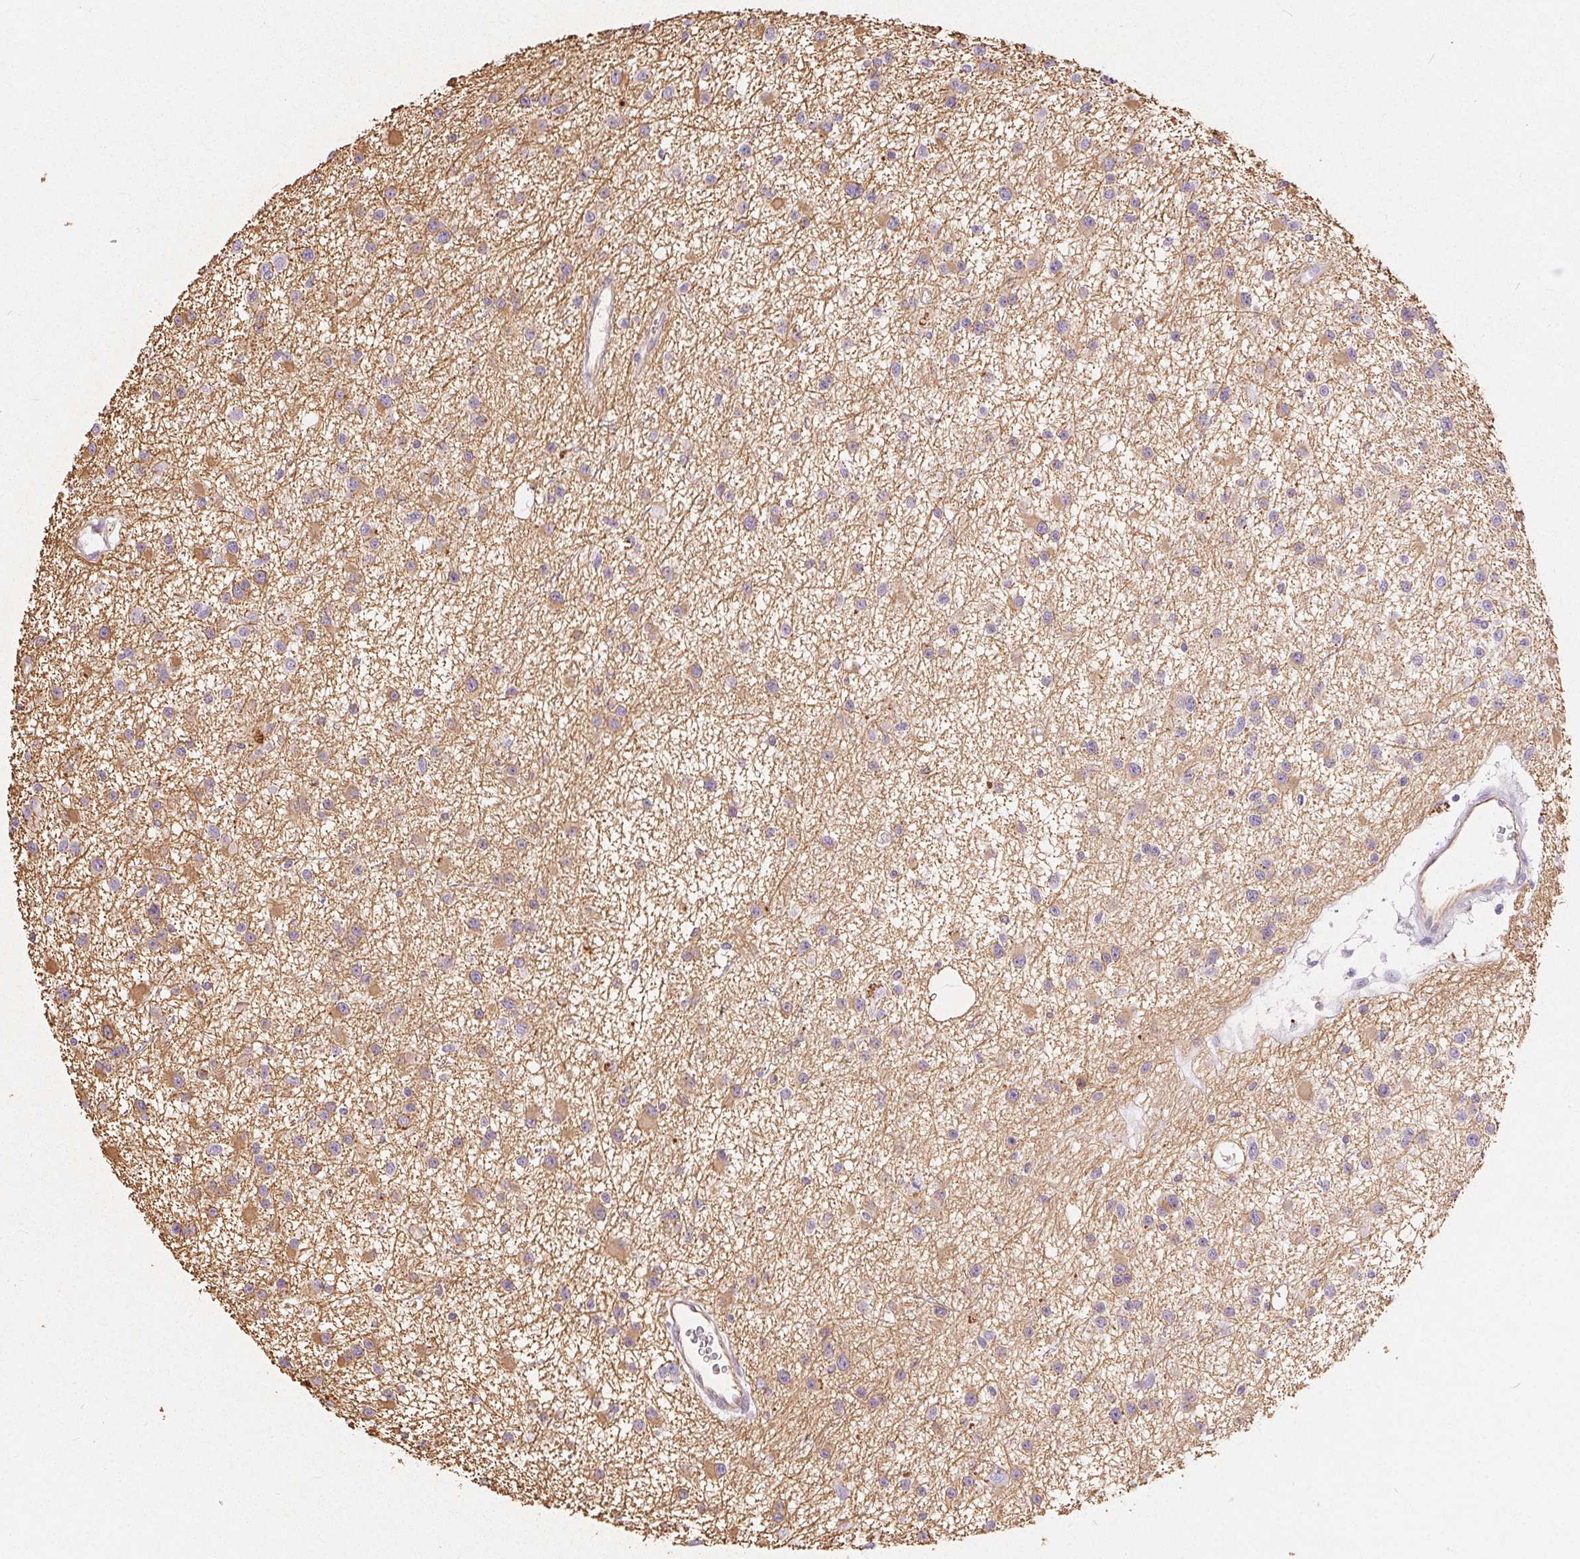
{"staining": {"intensity": "weak", "quantity": "25%-75%", "location": "cytoplasmic/membranous"}, "tissue": "glioma", "cell_type": "Tumor cells", "image_type": "cancer", "snomed": [{"axis": "morphology", "description": "Glioma, malignant, Low grade"}, {"axis": "topography", "description": "Brain"}], "caption": "The immunohistochemical stain highlights weak cytoplasmic/membranous expression in tumor cells of glioma tissue.", "gene": "GFAP", "patient": {"sex": "male", "age": 43}}